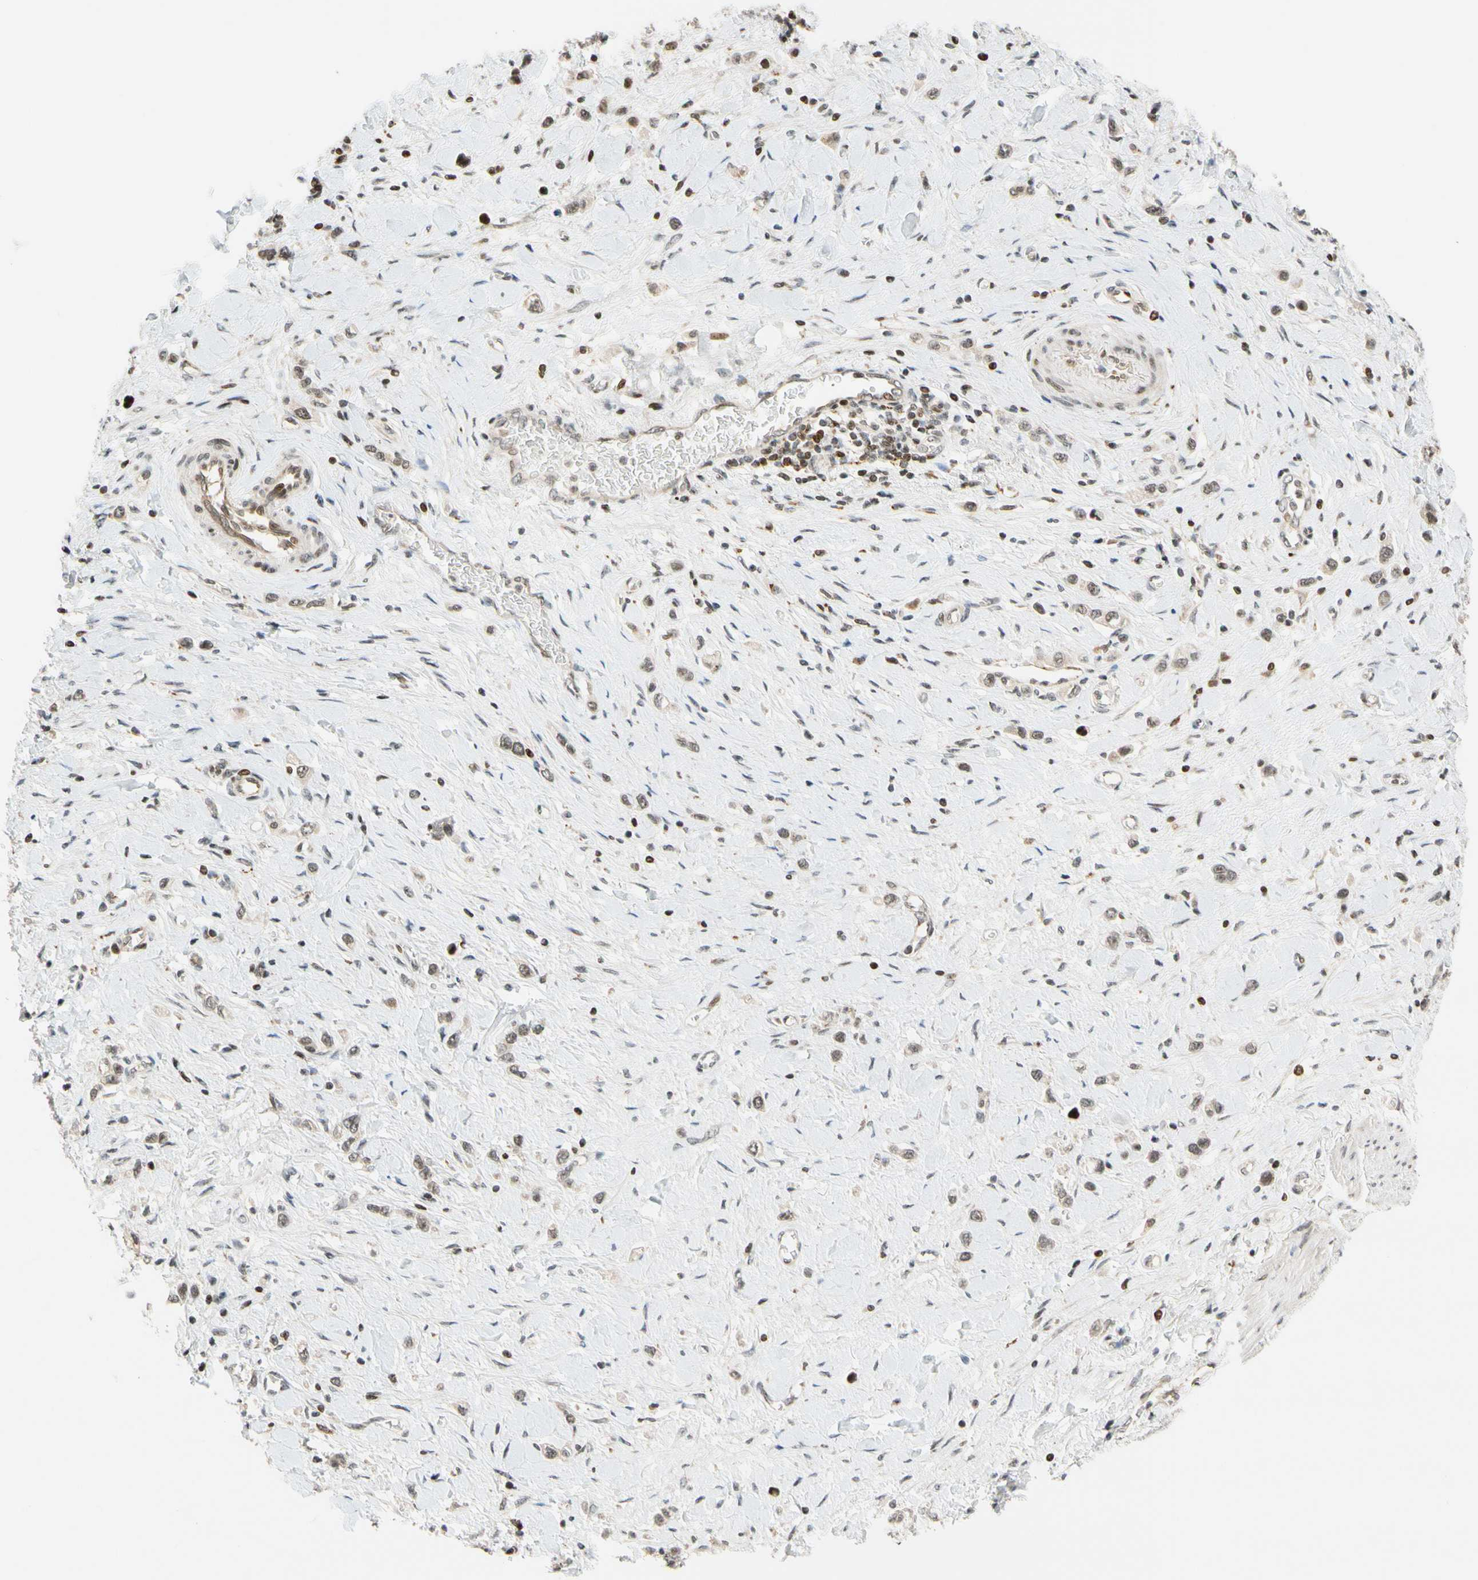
{"staining": {"intensity": "weak", "quantity": ">75%", "location": "cytoplasmic/membranous,nuclear"}, "tissue": "stomach cancer", "cell_type": "Tumor cells", "image_type": "cancer", "snomed": [{"axis": "morphology", "description": "Normal tissue, NOS"}, {"axis": "morphology", "description": "Adenocarcinoma, NOS"}, {"axis": "topography", "description": "Stomach, upper"}, {"axis": "topography", "description": "Stomach"}], "caption": "Brown immunohistochemical staining in human stomach cancer (adenocarcinoma) shows weak cytoplasmic/membranous and nuclear expression in approximately >75% of tumor cells. (brown staining indicates protein expression, while blue staining denotes nuclei).", "gene": "CDK7", "patient": {"sex": "female", "age": 65}}